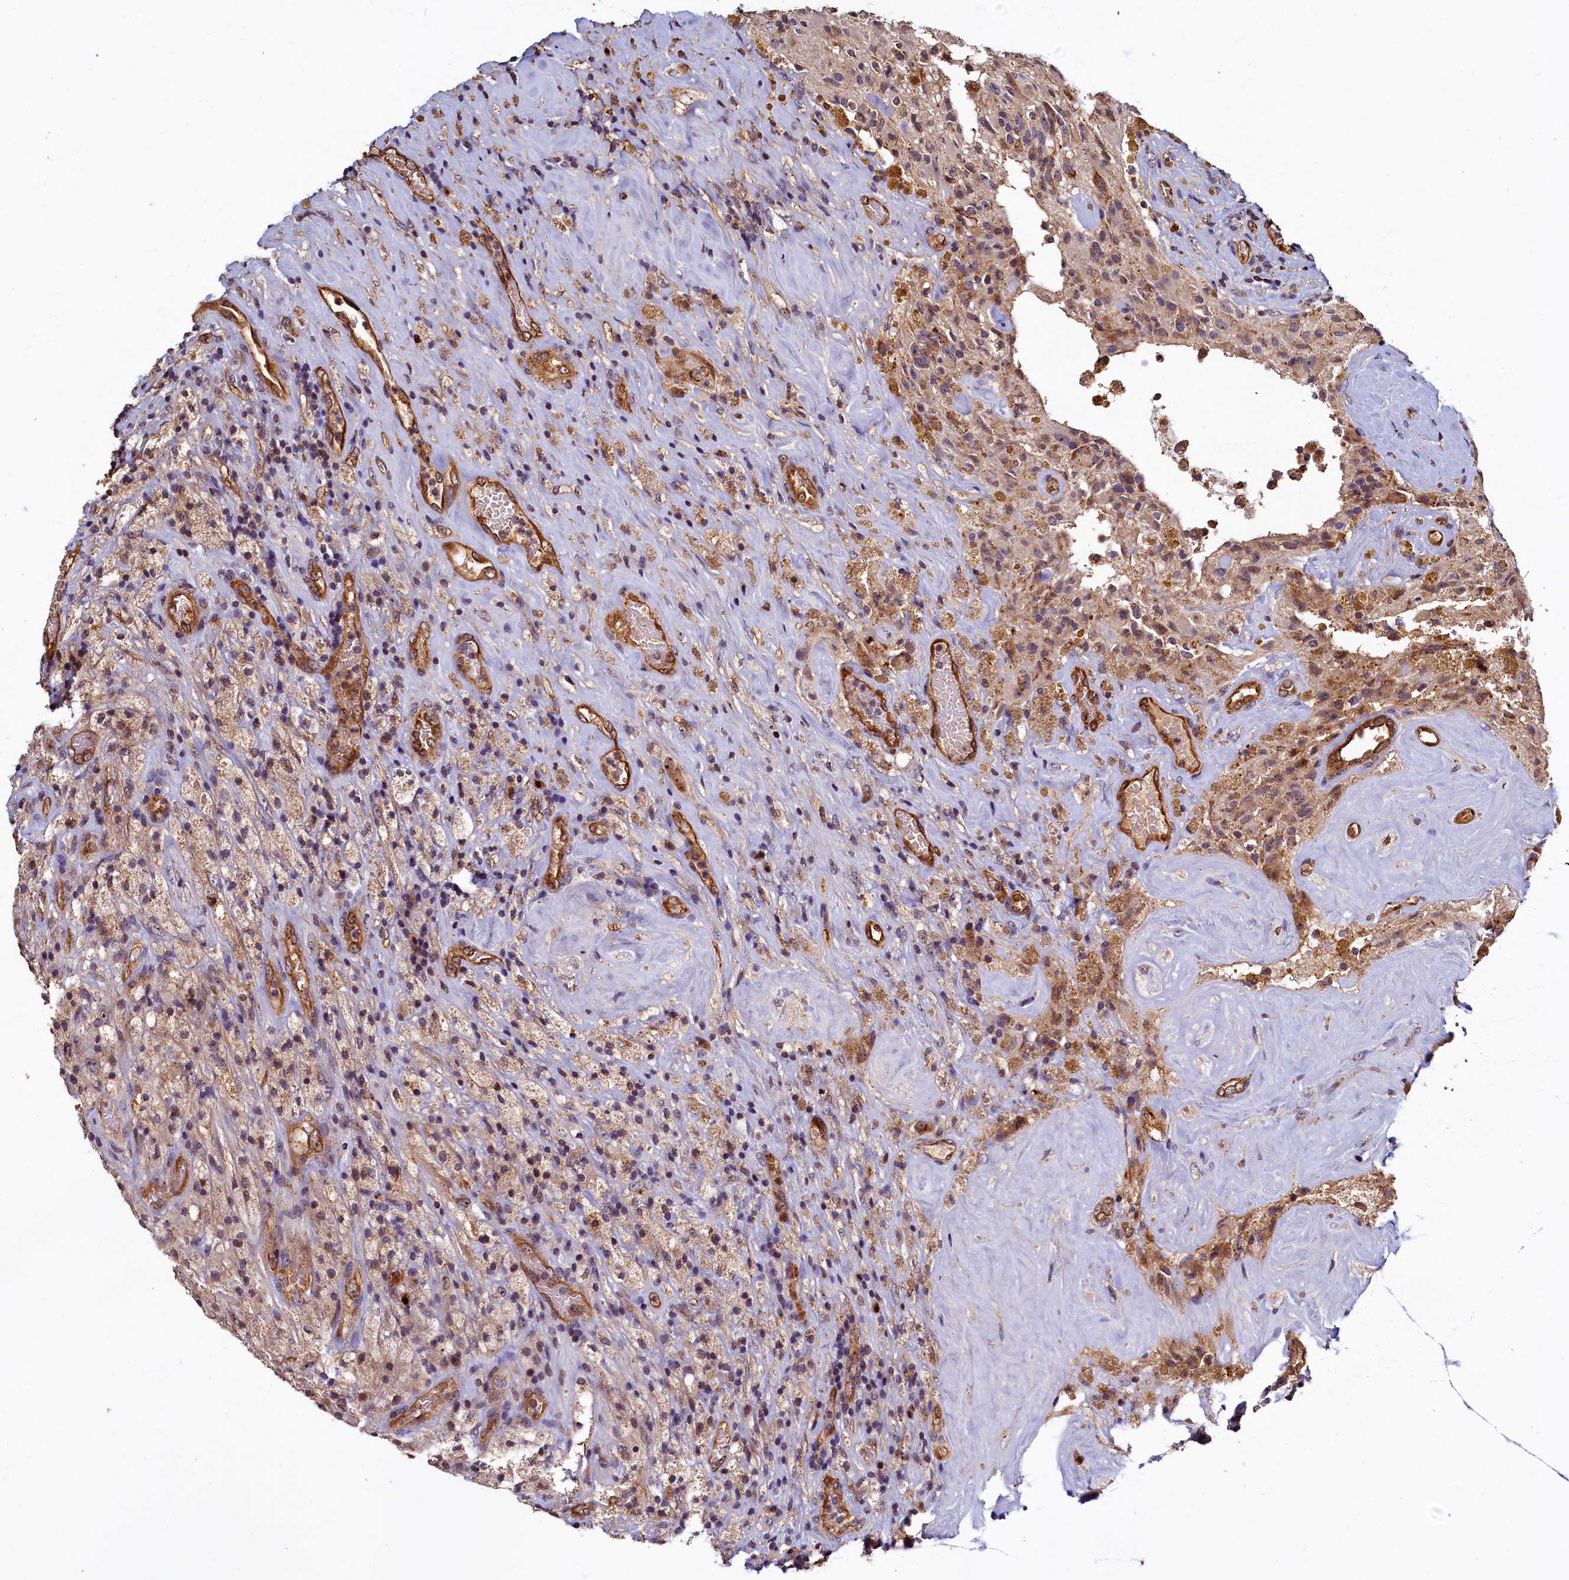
{"staining": {"intensity": "weak", "quantity": "25%-75%", "location": "cytoplasmic/membranous"}, "tissue": "glioma", "cell_type": "Tumor cells", "image_type": "cancer", "snomed": [{"axis": "morphology", "description": "Glioma, malignant, High grade"}, {"axis": "topography", "description": "Brain"}], "caption": "The immunohistochemical stain highlights weak cytoplasmic/membranous expression in tumor cells of glioma tissue. Nuclei are stained in blue.", "gene": "NCKAP5L", "patient": {"sex": "male", "age": 69}}